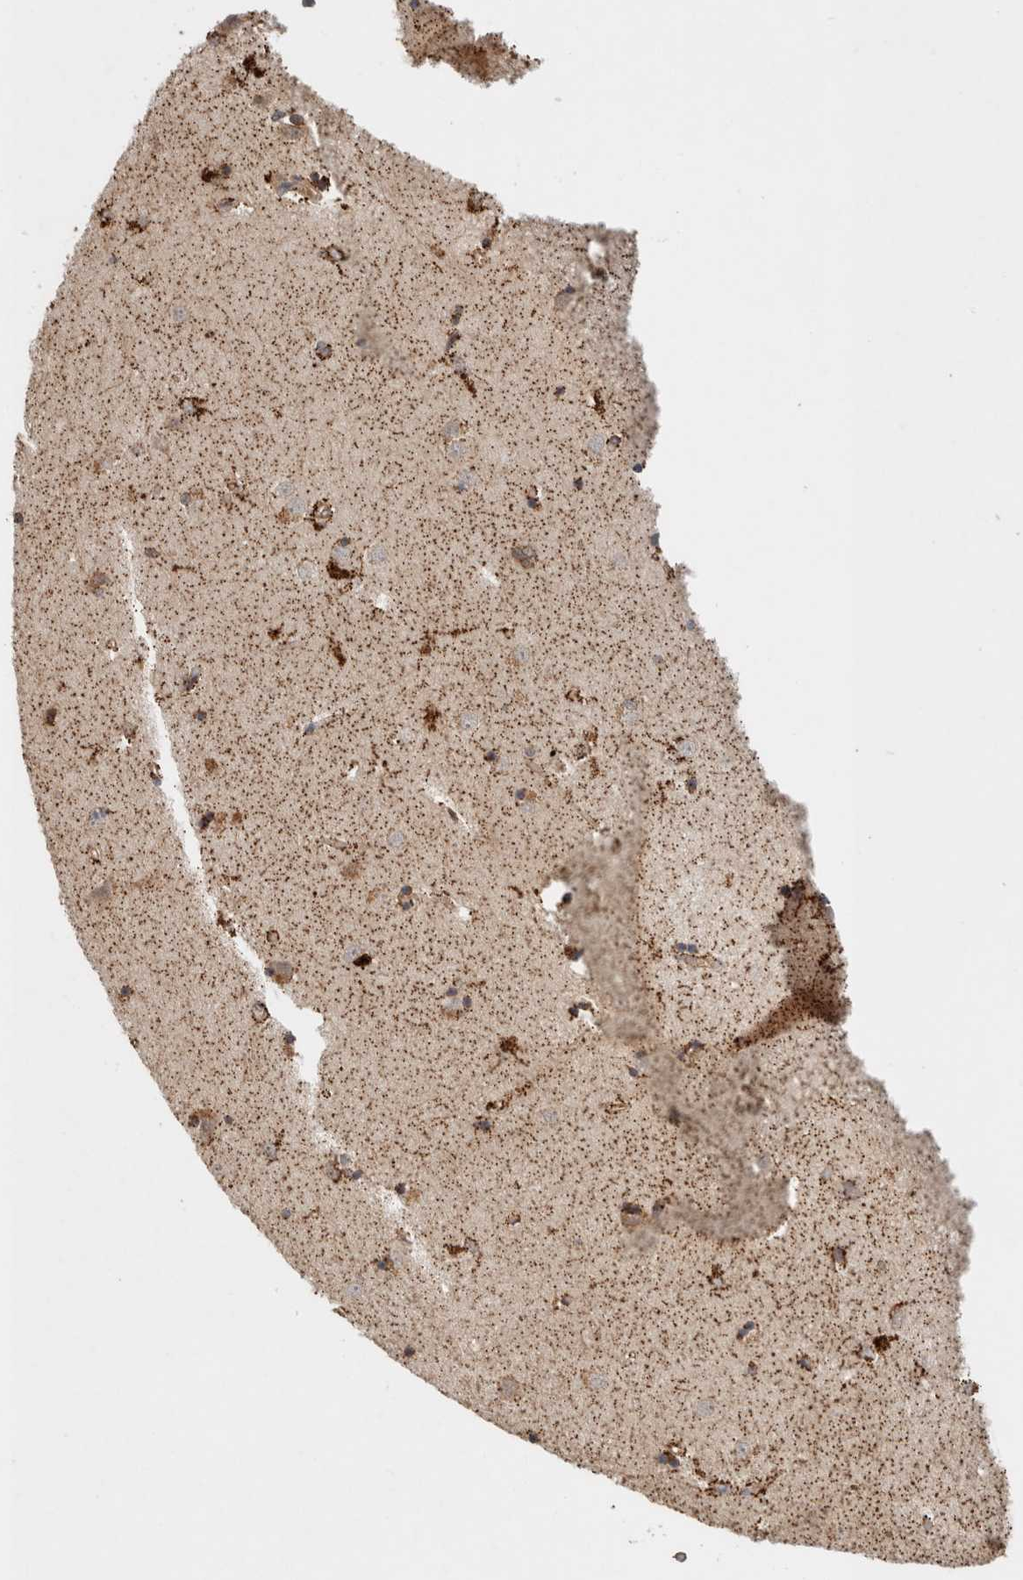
{"staining": {"intensity": "strong", "quantity": "25%-75%", "location": "cytoplasmic/membranous"}, "tissue": "caudate", "cell_type": "Glial cells", "image_type": "normal", "snomed": [{"axis": "morphology", "description": "Normal tissue, NOS"}, {"axis": "topography", "description": "Lateral ventricle wall"}], "caption": "Strong cytoplasmic/membranous staining is identified in about 25%-75% of glial cells in unremarkable caudate.", "gene": "CAAP1", "patient": {"sex": "male", "age": 45}}